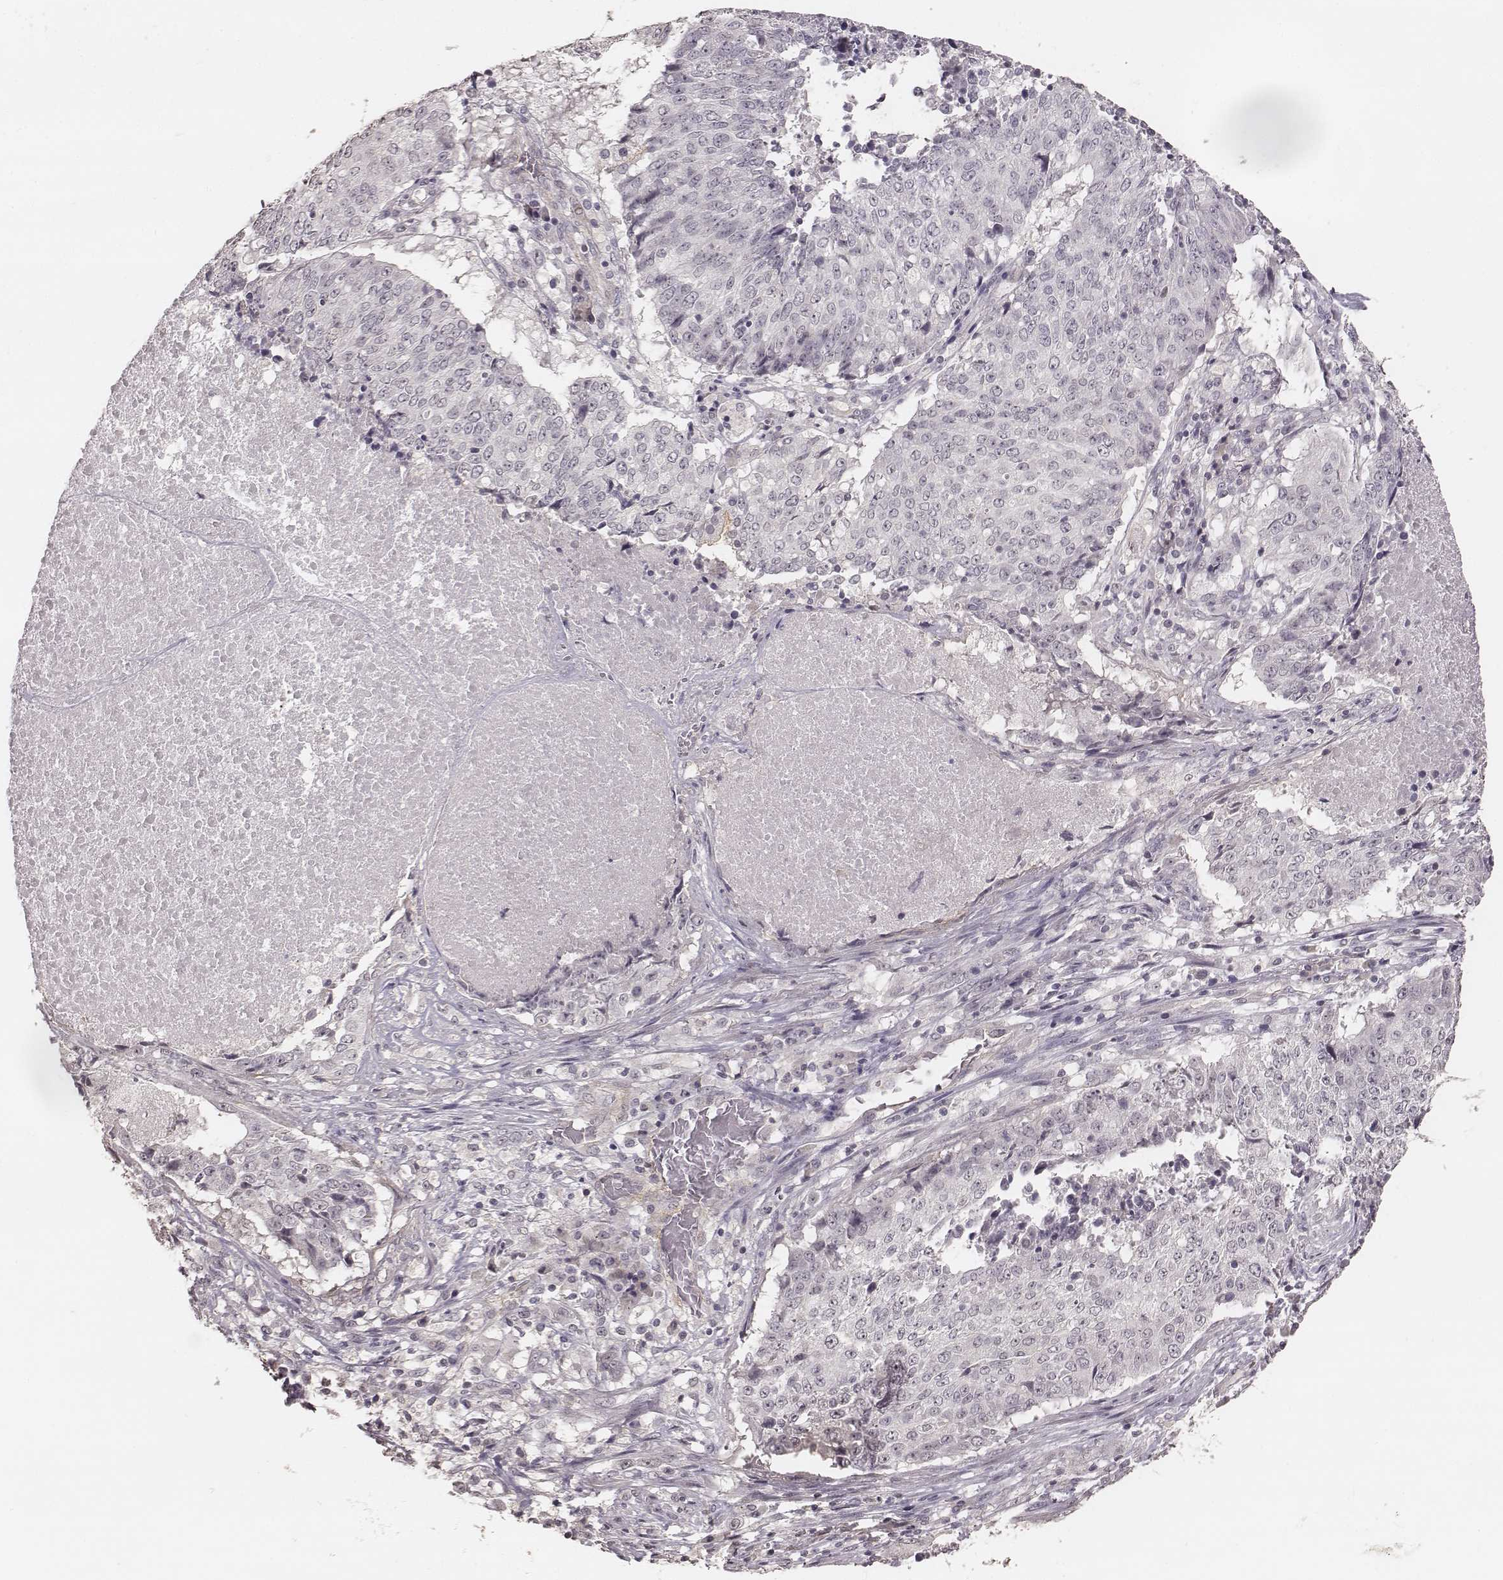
{"staining": {"intensity": "negative", "quantity": "none", "location": "none"}, "tissue": "lung cancer", "cell_type": "Tumor cells", "image_type": "cancer", "snomed": [{"axis": "morphology", "description": "Normal tissue, NOS"}, {"axis": "morphology", "description": "Squamous cell carcinoma, NOS"}, {"axis": "topography", "description": "Bronchus"}, {"axis": "topography", "description": "Lung"}], "caption": "An immunohistochemistry micrograph of squamous cell carcinoma (lung) is shown. There is no staining in tumor cells of squamous cell carcinoma (lung).", "gene": "LY6K", "patient": {"sex": "male", "age": 64}}